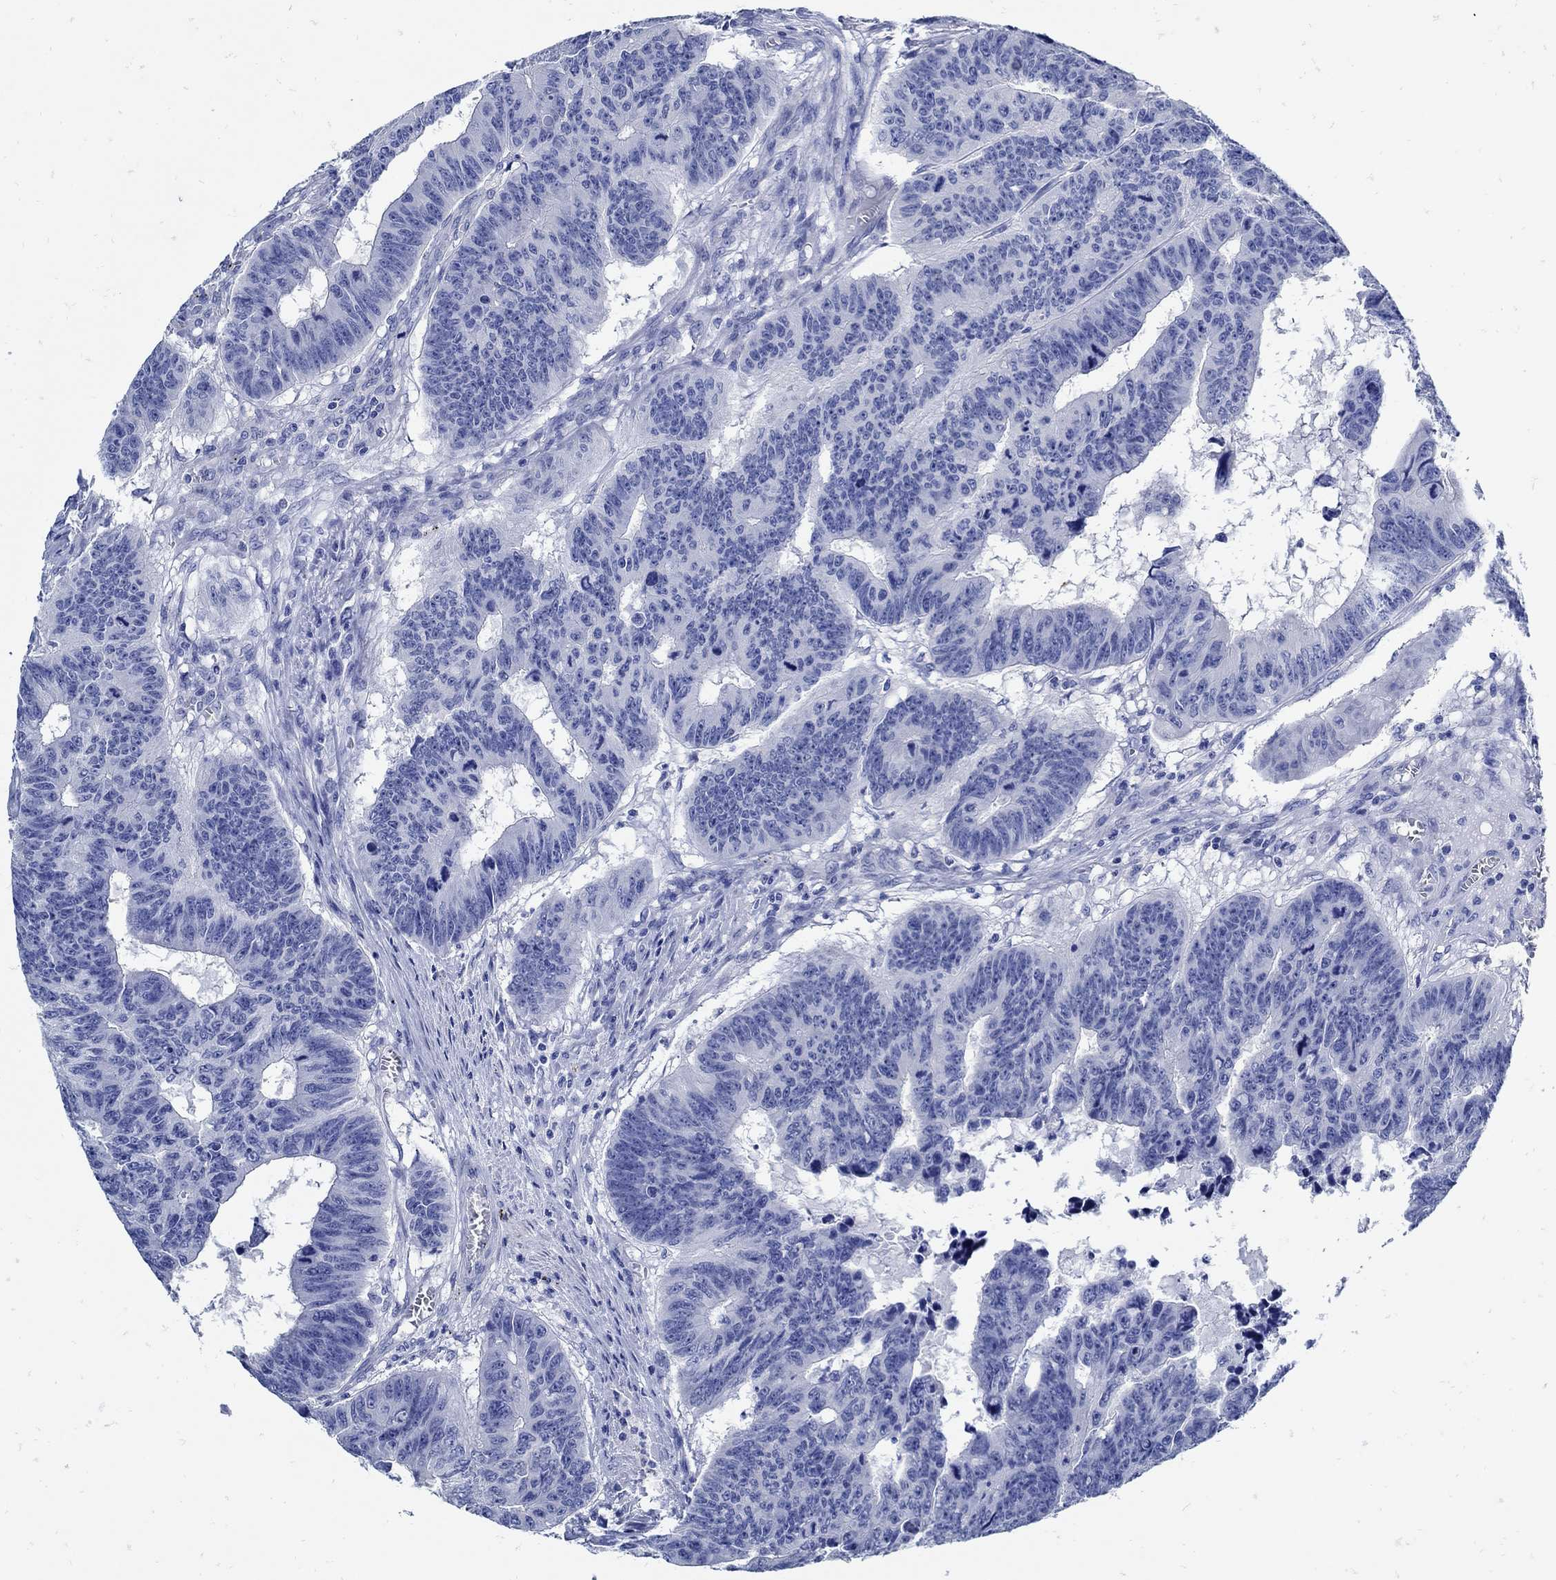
{"staining": {"intensity": "negative", "quantity": "none", "location": "none"}, "tissue": "colorectal cancer", "cell_type": "Tumor cells", "image_type": "cancer", "snomed": [{"axis": "morphology", "description": "Adenocarcinoma, NOS"}, {"axis": "topography", "description": "Appendix"}, {"axis": "topography", "description": "Colon"}, {"axis": "topography", "description": "Cecum"}, {"axis": "topography", "description": "Colon asc"}], "caption": "The histopathology image reveals no staining of tumor cells in colorectal cancer.", "gene": "NOS1", "patient": {"sex": "female", "age": 85}}